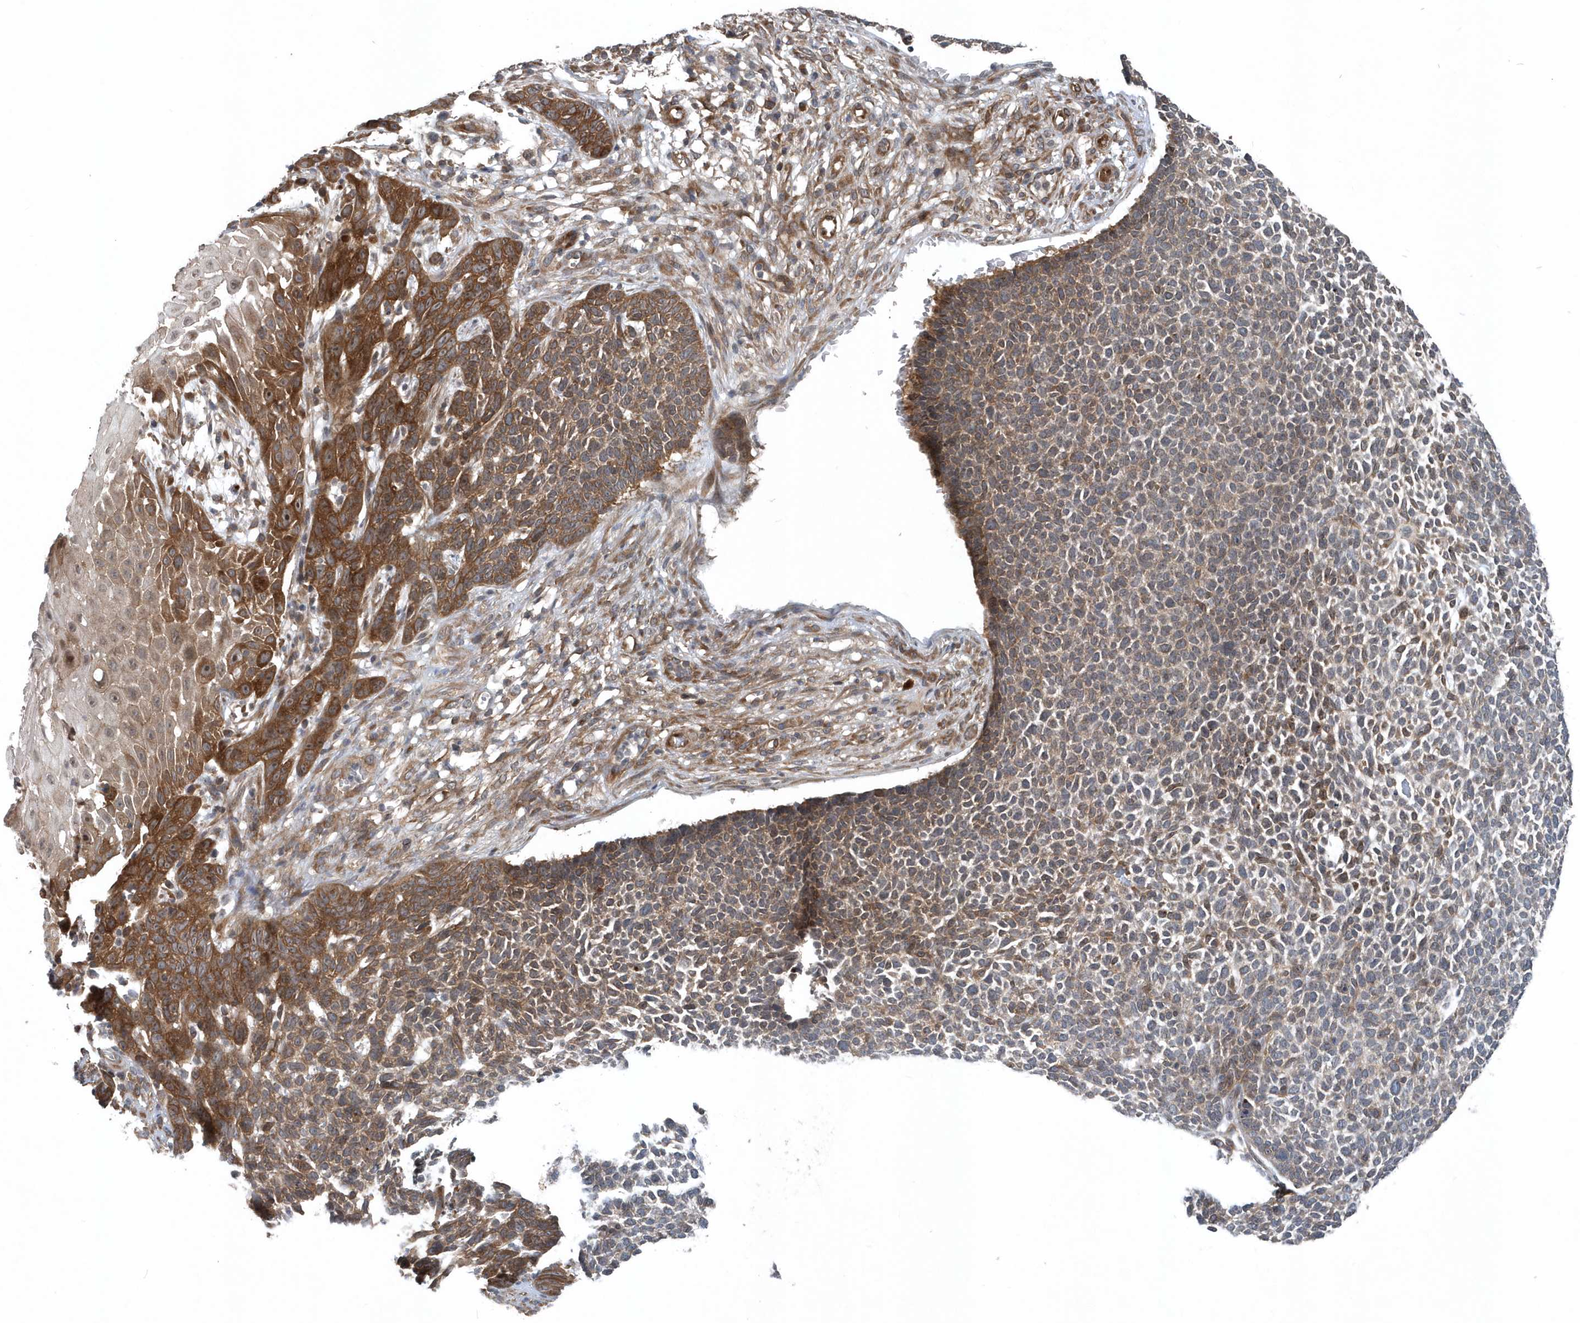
{"staining": {"intensity": "moderate", "quantity": ">75%", "location": "cytoplasmic/membranous"}, "tissue": "skin cancer", "cell_type": "Tumor cells", "image_type": "cancer", "snomed": [{"axis": "morphology", "description": "Basal cell carcinoma"}, {"axis": "topography", "description": "Skin"}], "caption": "Skin cancer stained with a brown dye shows moderate cytoplasmic/membranous positive positivity in approximately >75% of tumor cells.", "gene": "MCC", "patient": {"sex": "female", "age": 84}}